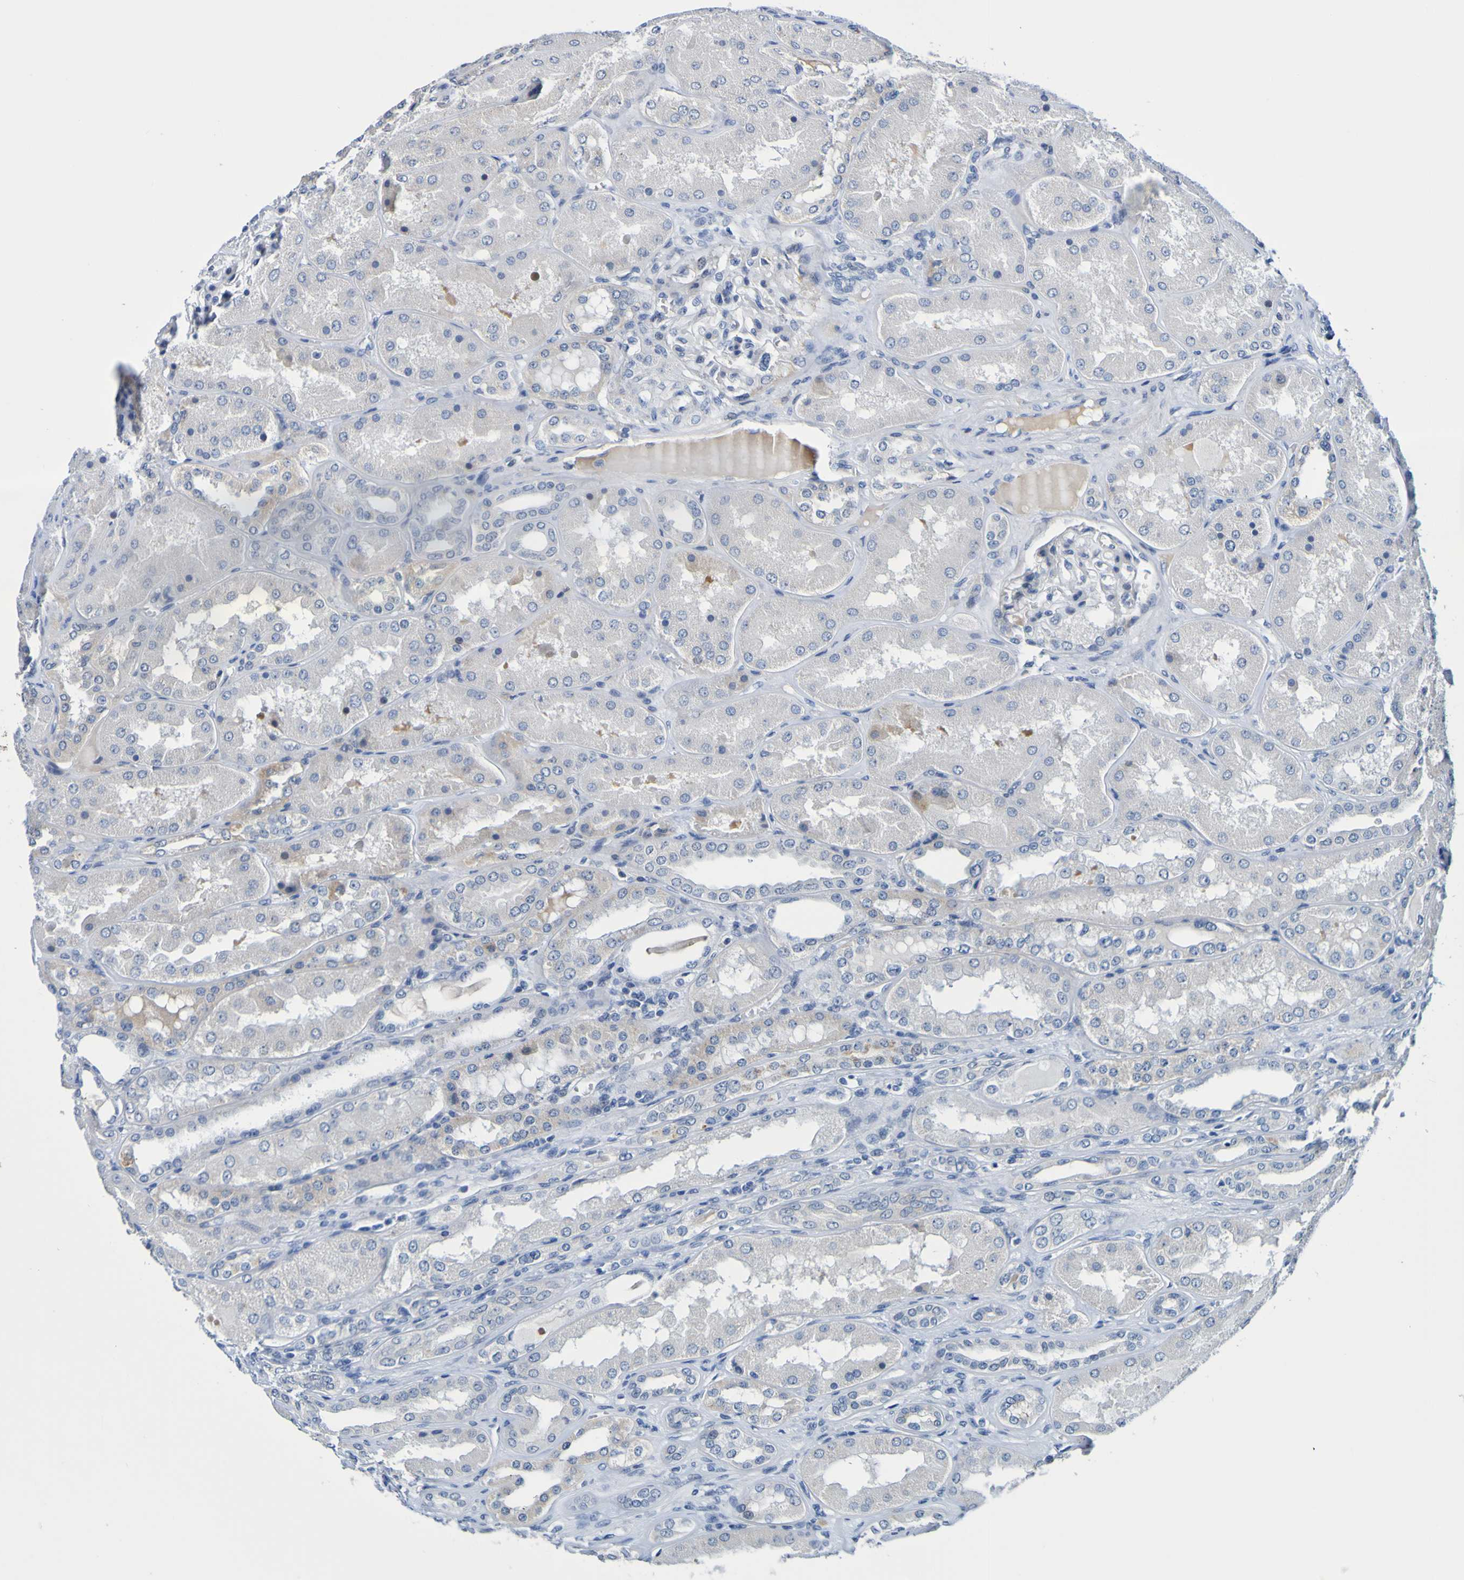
{"staining": {"intensity": "negative", "quantity": "none", "location": "none"}, "tissue": "kidney", "cell_type": "Cells in glomeruli", "image_type": "normal", "snomed": [{"axis": "morphology", "description": "Normal tissue, NOS"}, {"axis": "topography", "description": "Kidney"}], "caption": "The image shows no significant positivity in cells in glomeruli of kidney.", "gene": "VMA21", "patient": {"sex": "female", "age": 56}}